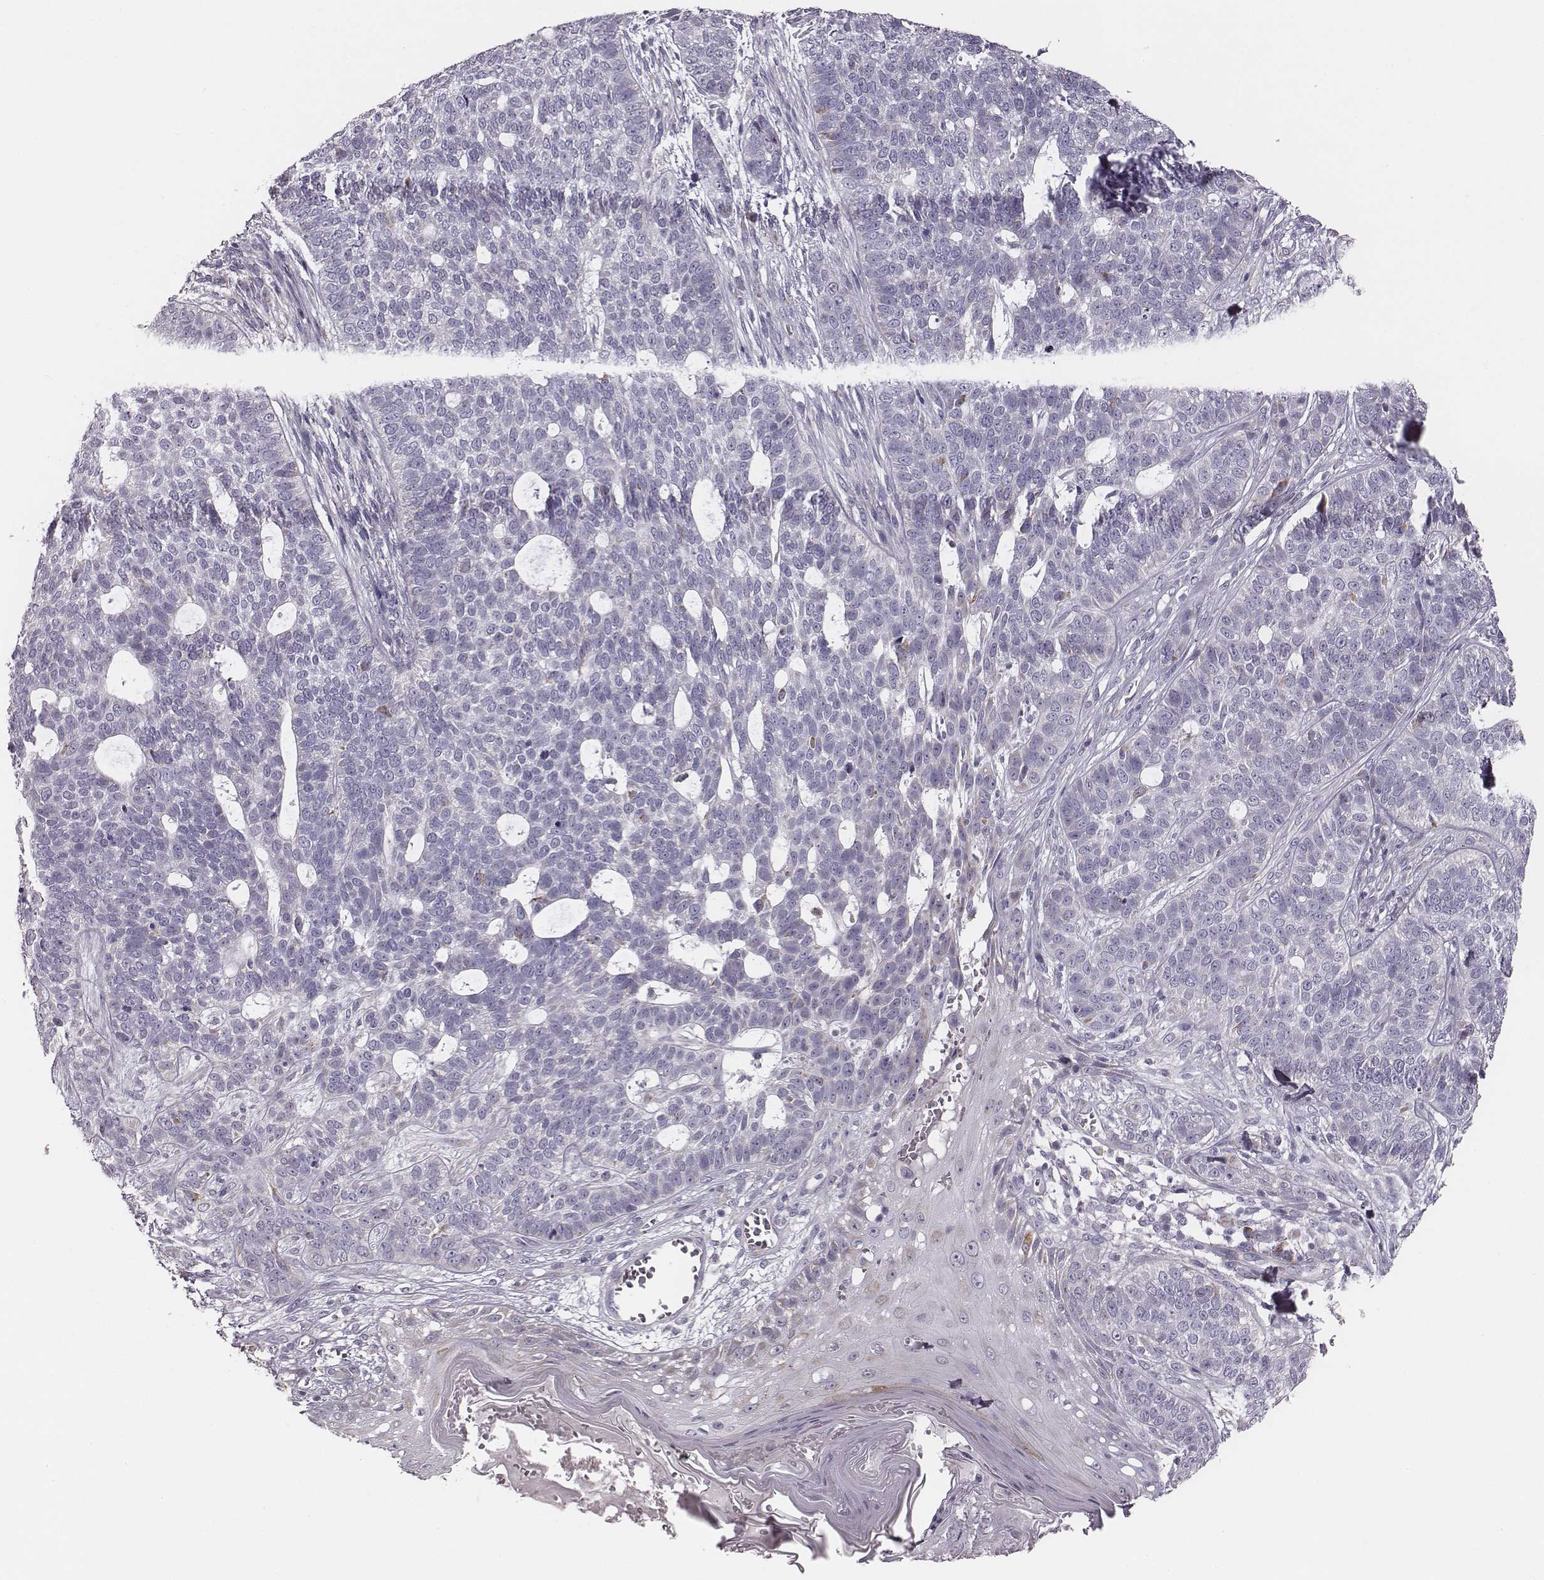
{"staining": {"intensity": "negative", "quantity": "none", "location": "none"}, "tissue": "skin cancer", "cell_type": "Tumor cells", "image_type": "cancer", "snomed": [{"axis": "morphology", "description": "Basal cell carcinoma"}, {"axis": "topography", "description": "Skin"}], "caption": "Tumor cells are negative for protein expression in human basal cell carcinoma (skin).", "gene": "UBL4B", "patient": {"sex": "female", "age": 69}}